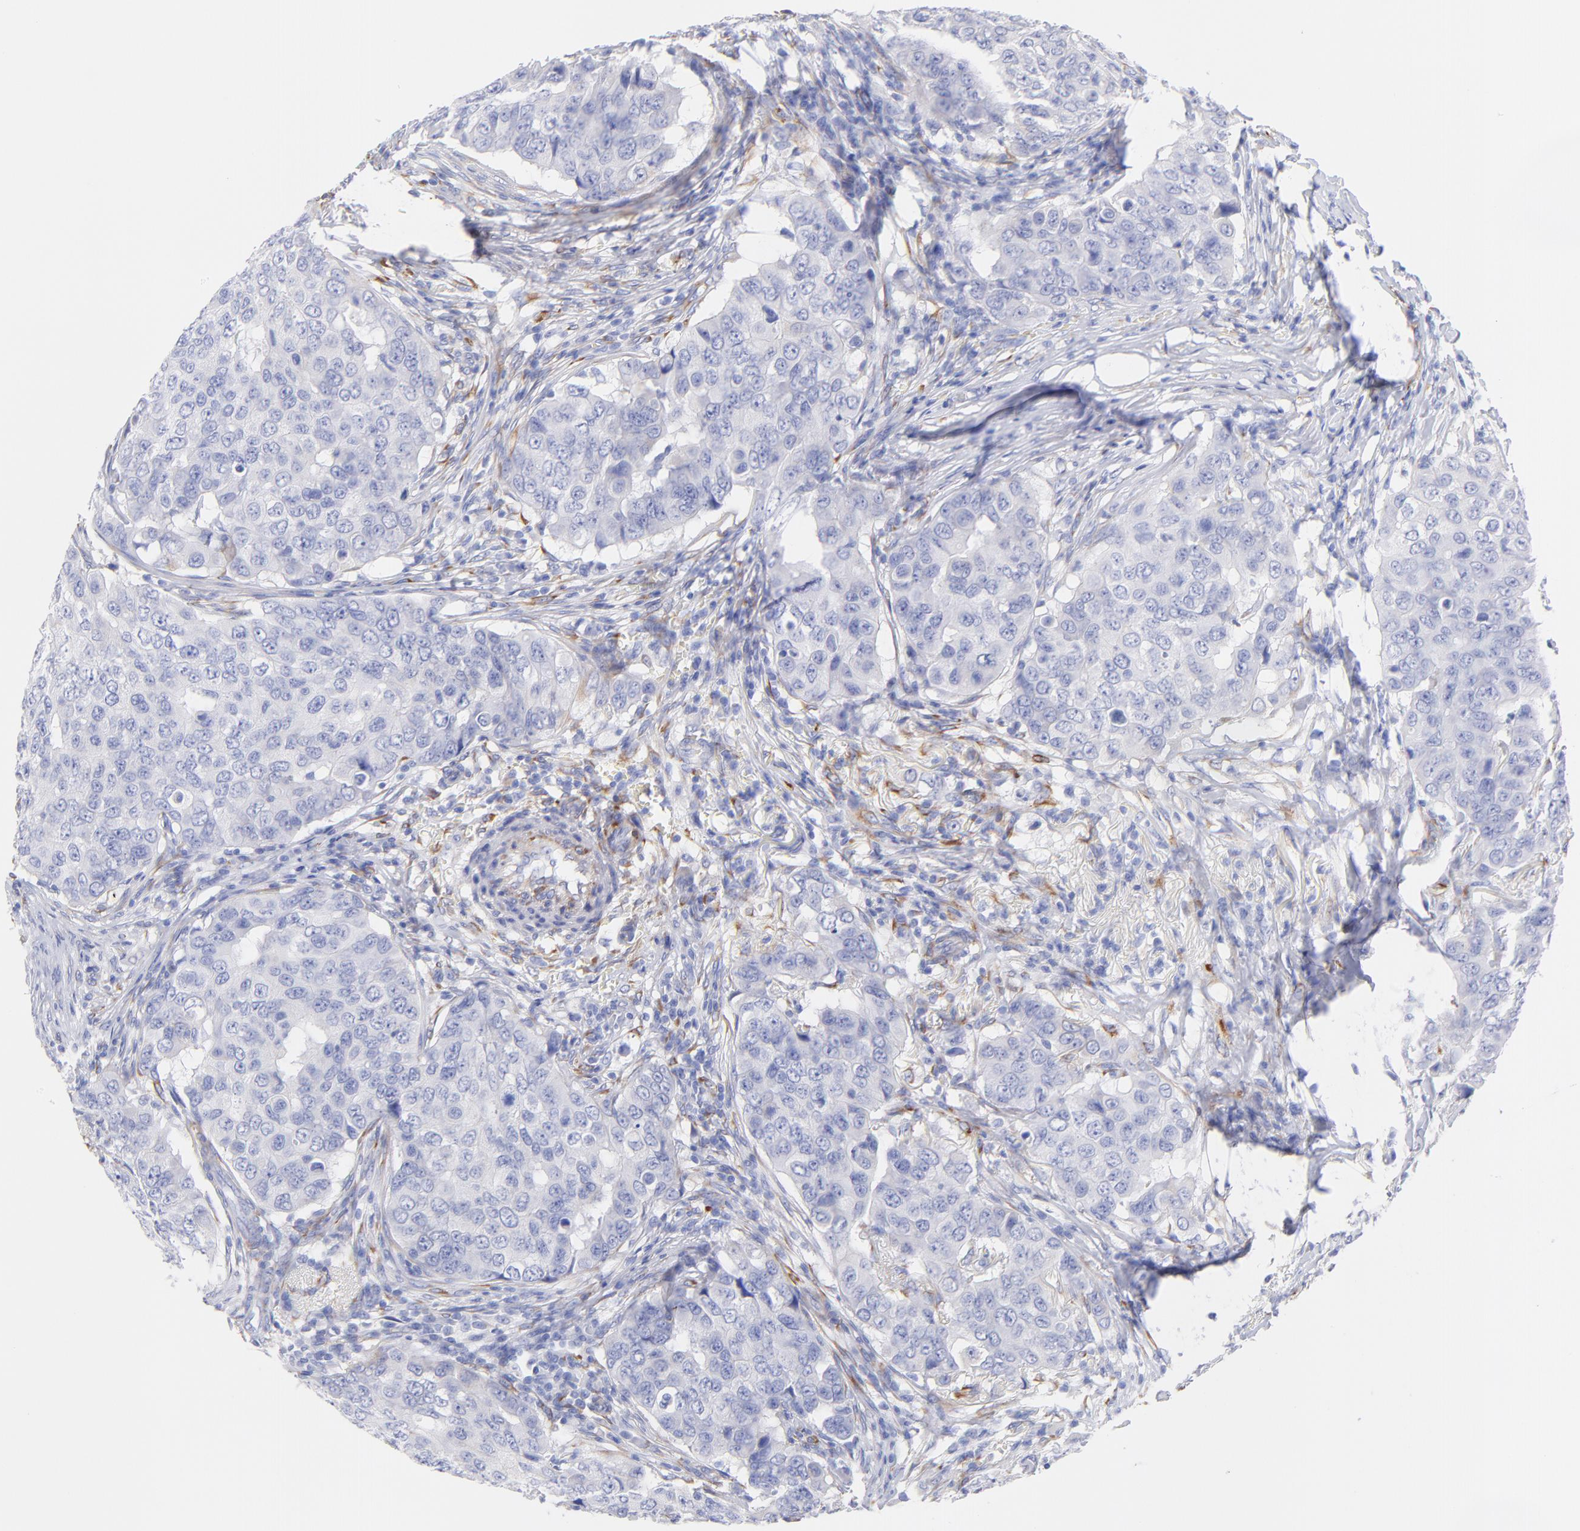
{"staining": {"intensity": "negative", "quantity": "none", "location": "none"}, "tissue": "breast cancer", "cell_type": "Tumor cells", "image_type": "cancer", "snomed": [{"axis": "morphology", "description": "Duct carcinoma"}, {"axis": "topography", "description": "Breast"}], "caption": "Protein analysis of breast cancer (intraductal carcinoma) reveals no significant positivity in tumor cells. Nuclei are stained in blue.", "gene": "C1QTNF6", "patient": {"sex": "female", "age": 54}}